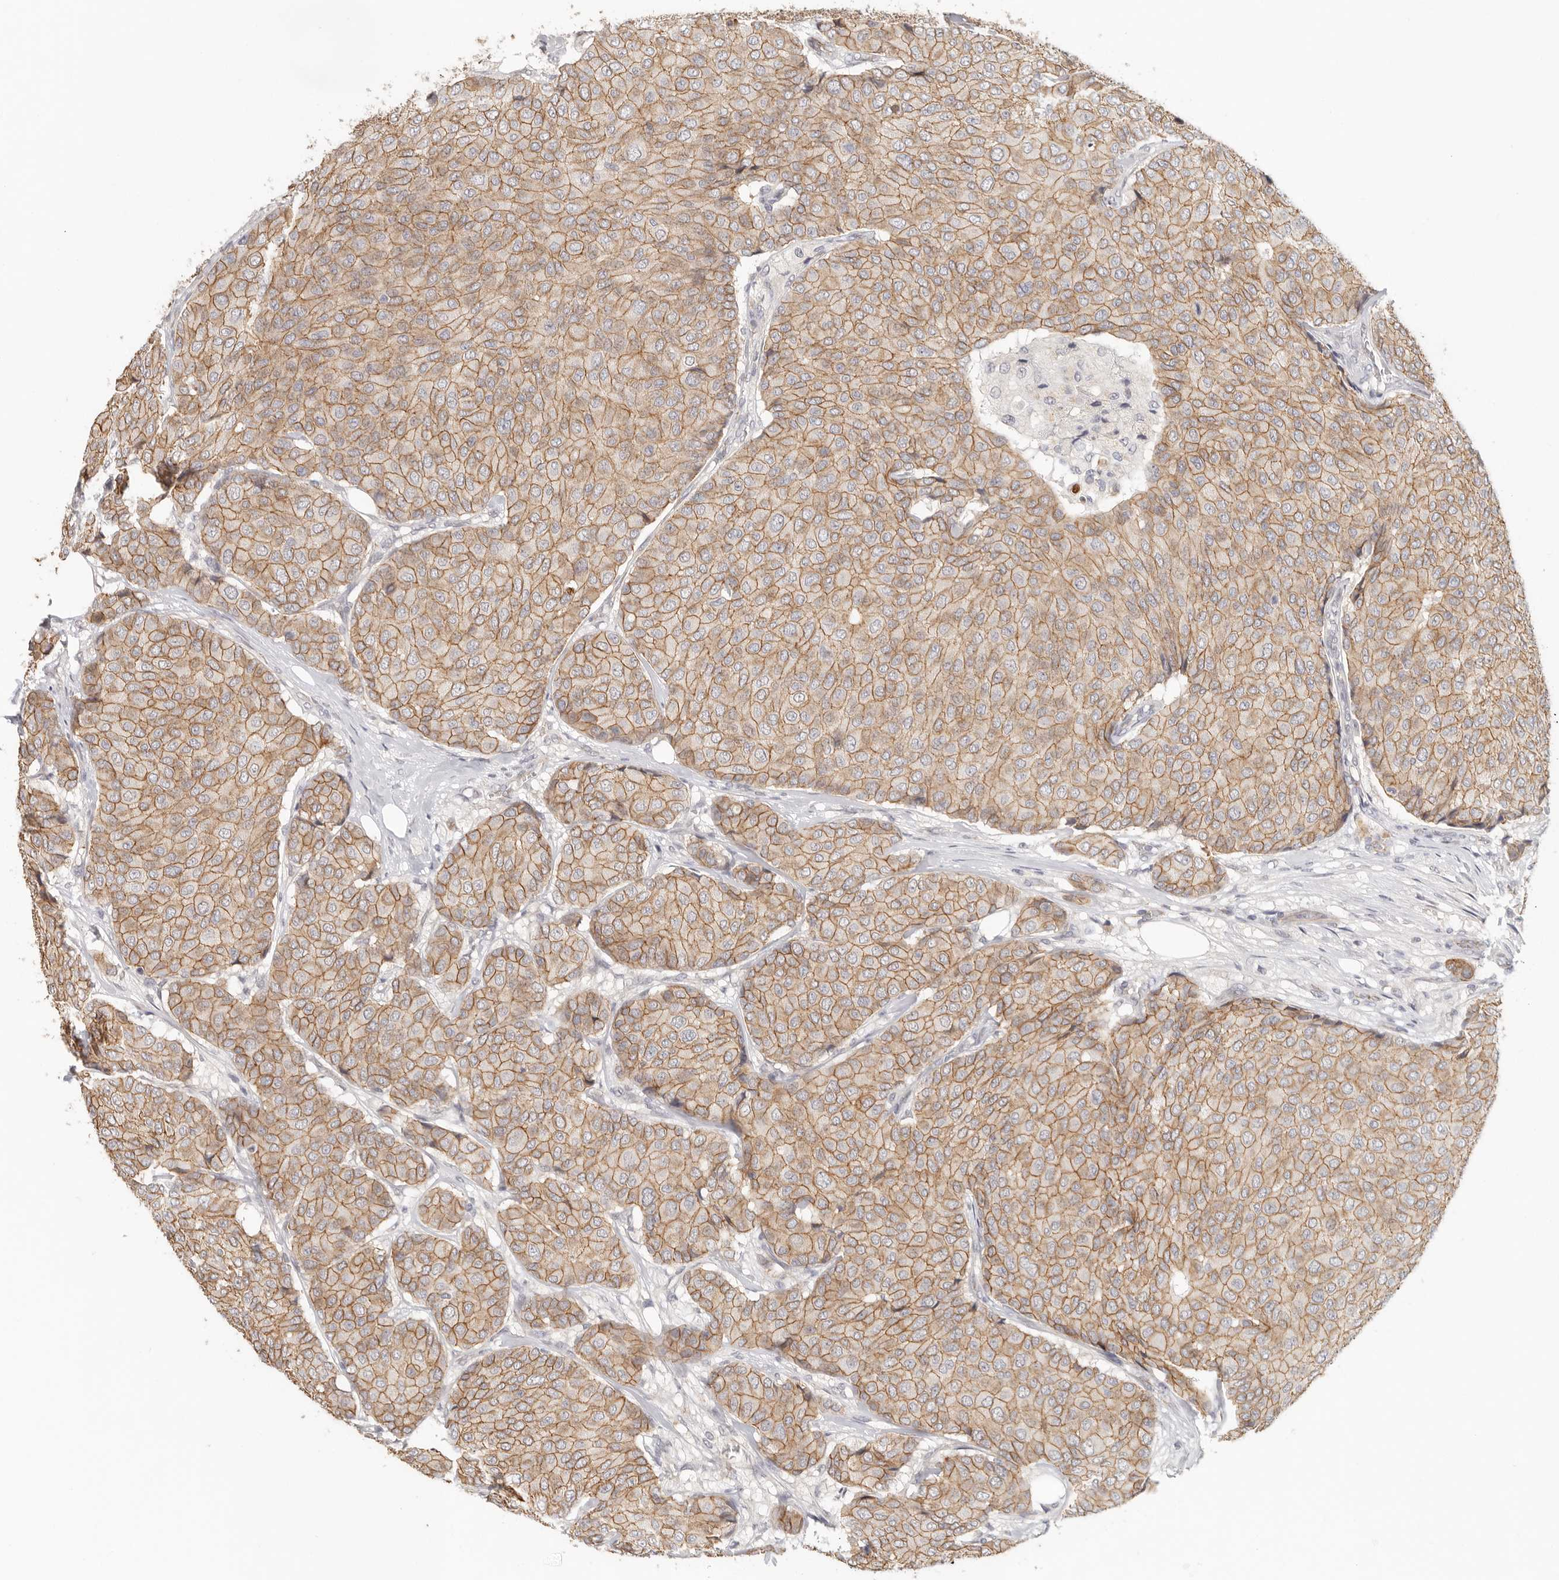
{"staining": {"intensity": "moderate", "quantity": ">75%", "location": "cytoplasmic/membranous"}, "tissue": "breast cancer", "cell_type": "Tumor cells", "image_type": "cancer", "snomed": [{"axis": "morphology", "description": "Duct carcinoma"}, {"axis": "topography", "description": "Breast"}], "caption": "Immunohistochemistry (DAB) staining of human breast invasive ductal carcinoma displays moderate cytoplasmic/membranous protein staining in about >75% of tumor cells.", "gene": "ANXA9", "patient": {"sex": "female", "age": 75}}